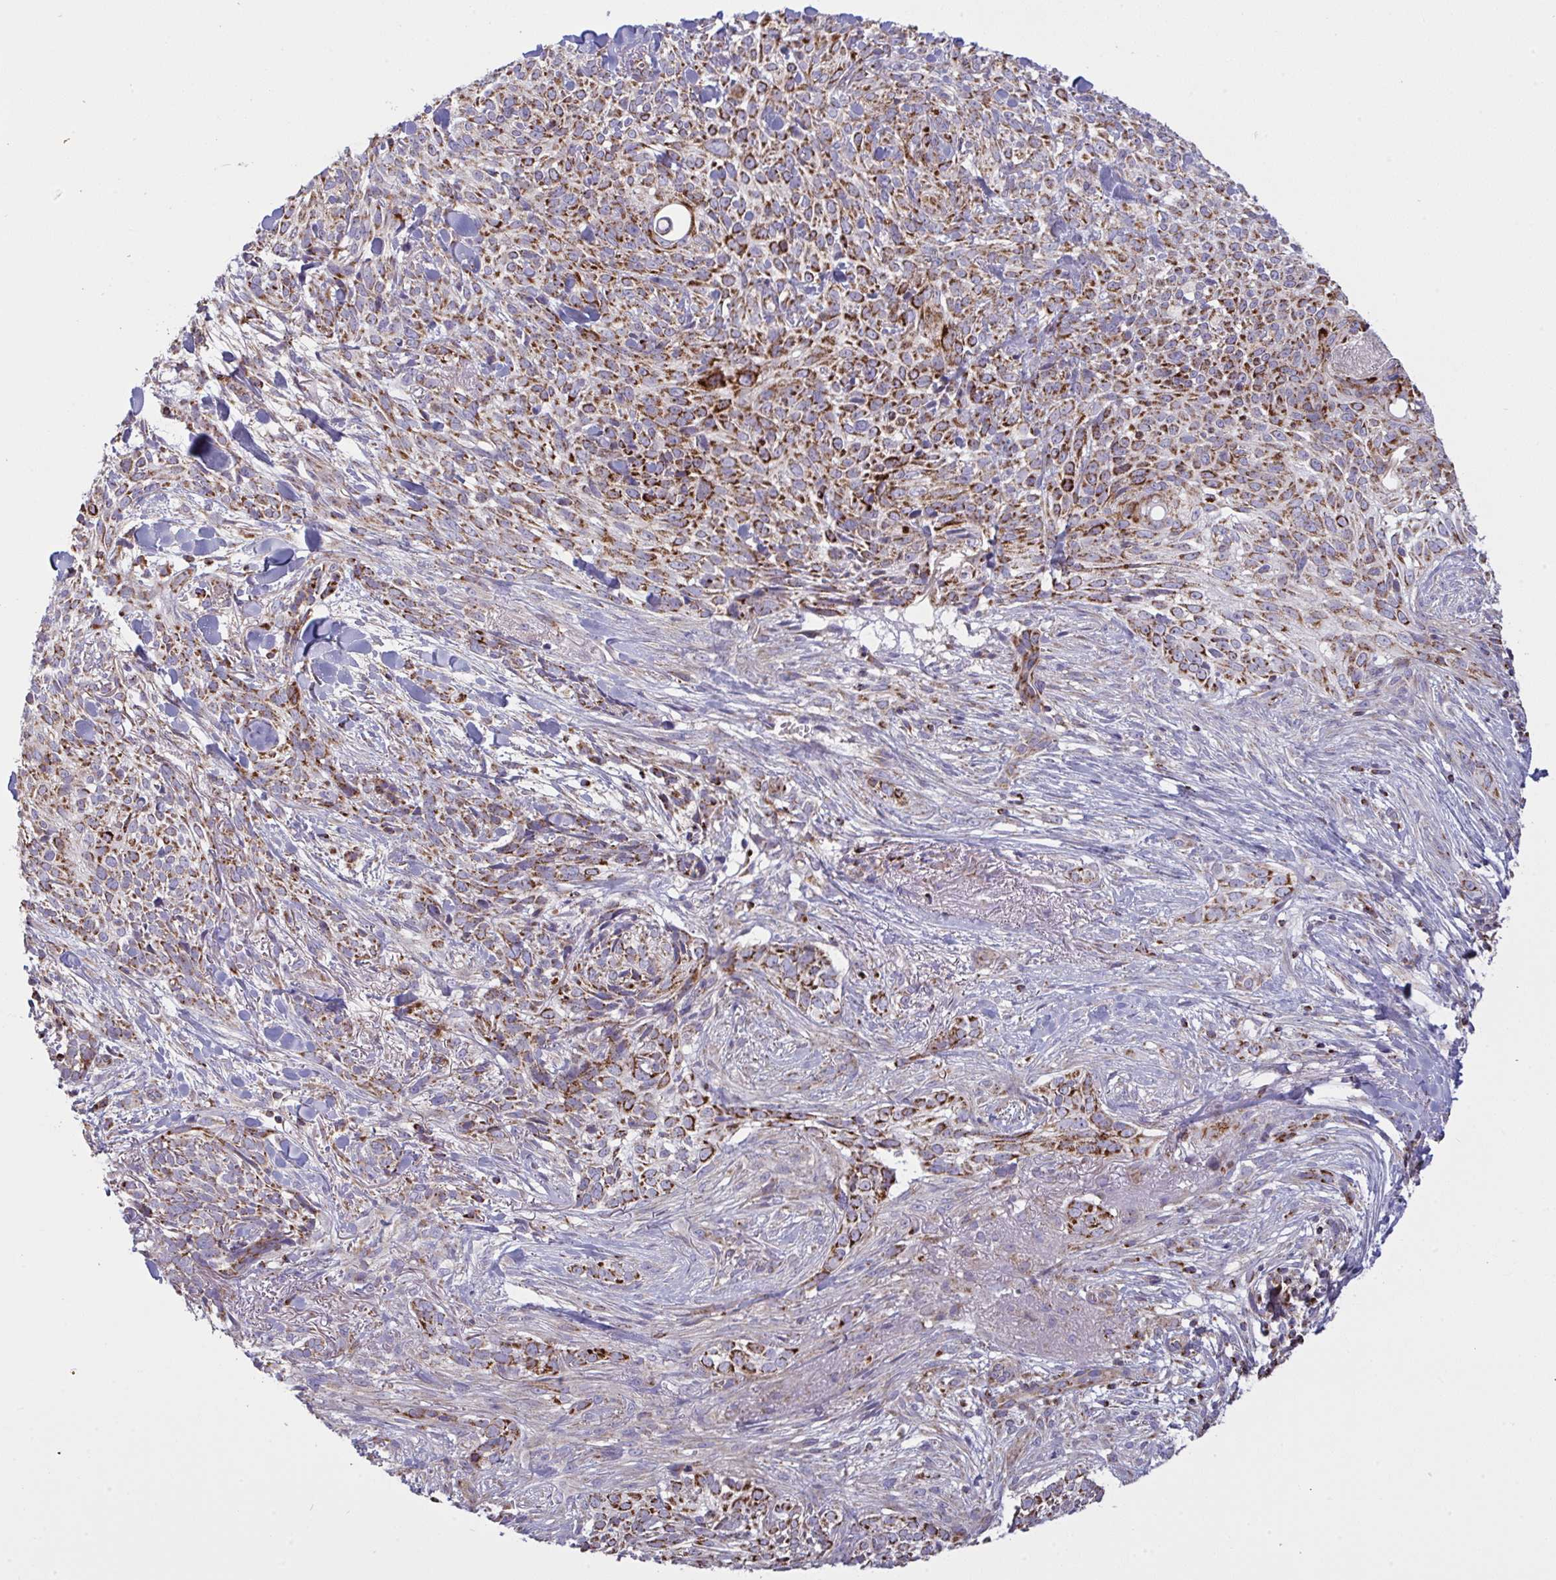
{"staining": {"intensity": "strong", "quantity": ">75%", "location": "cytoplasmic/membranous"}, "tissue": "skin cancer", "cell_type": "Tumor cells", "image_type": "cancer", "snomed": [{"axis": "morphology", "description": "Basal cell carcinoma"}, {"axis": "topography", "description": "Skin"}, {"axis": "topography", "description": "Skin of face"}], "caption": "Immunohistochemical staining of skin basal cell carcinoma displays high levels of strong cytoplasmic/membranous expression in approximately >75% of tumor cells. The staining was performed using DAB (3,3'-diaminobenzidine), with brown indicating positive protein expression. Nuclei are stained blue with hematoxylin.", "gene": "MICOS10", "patient": {"sex": "female", "age": 90}}